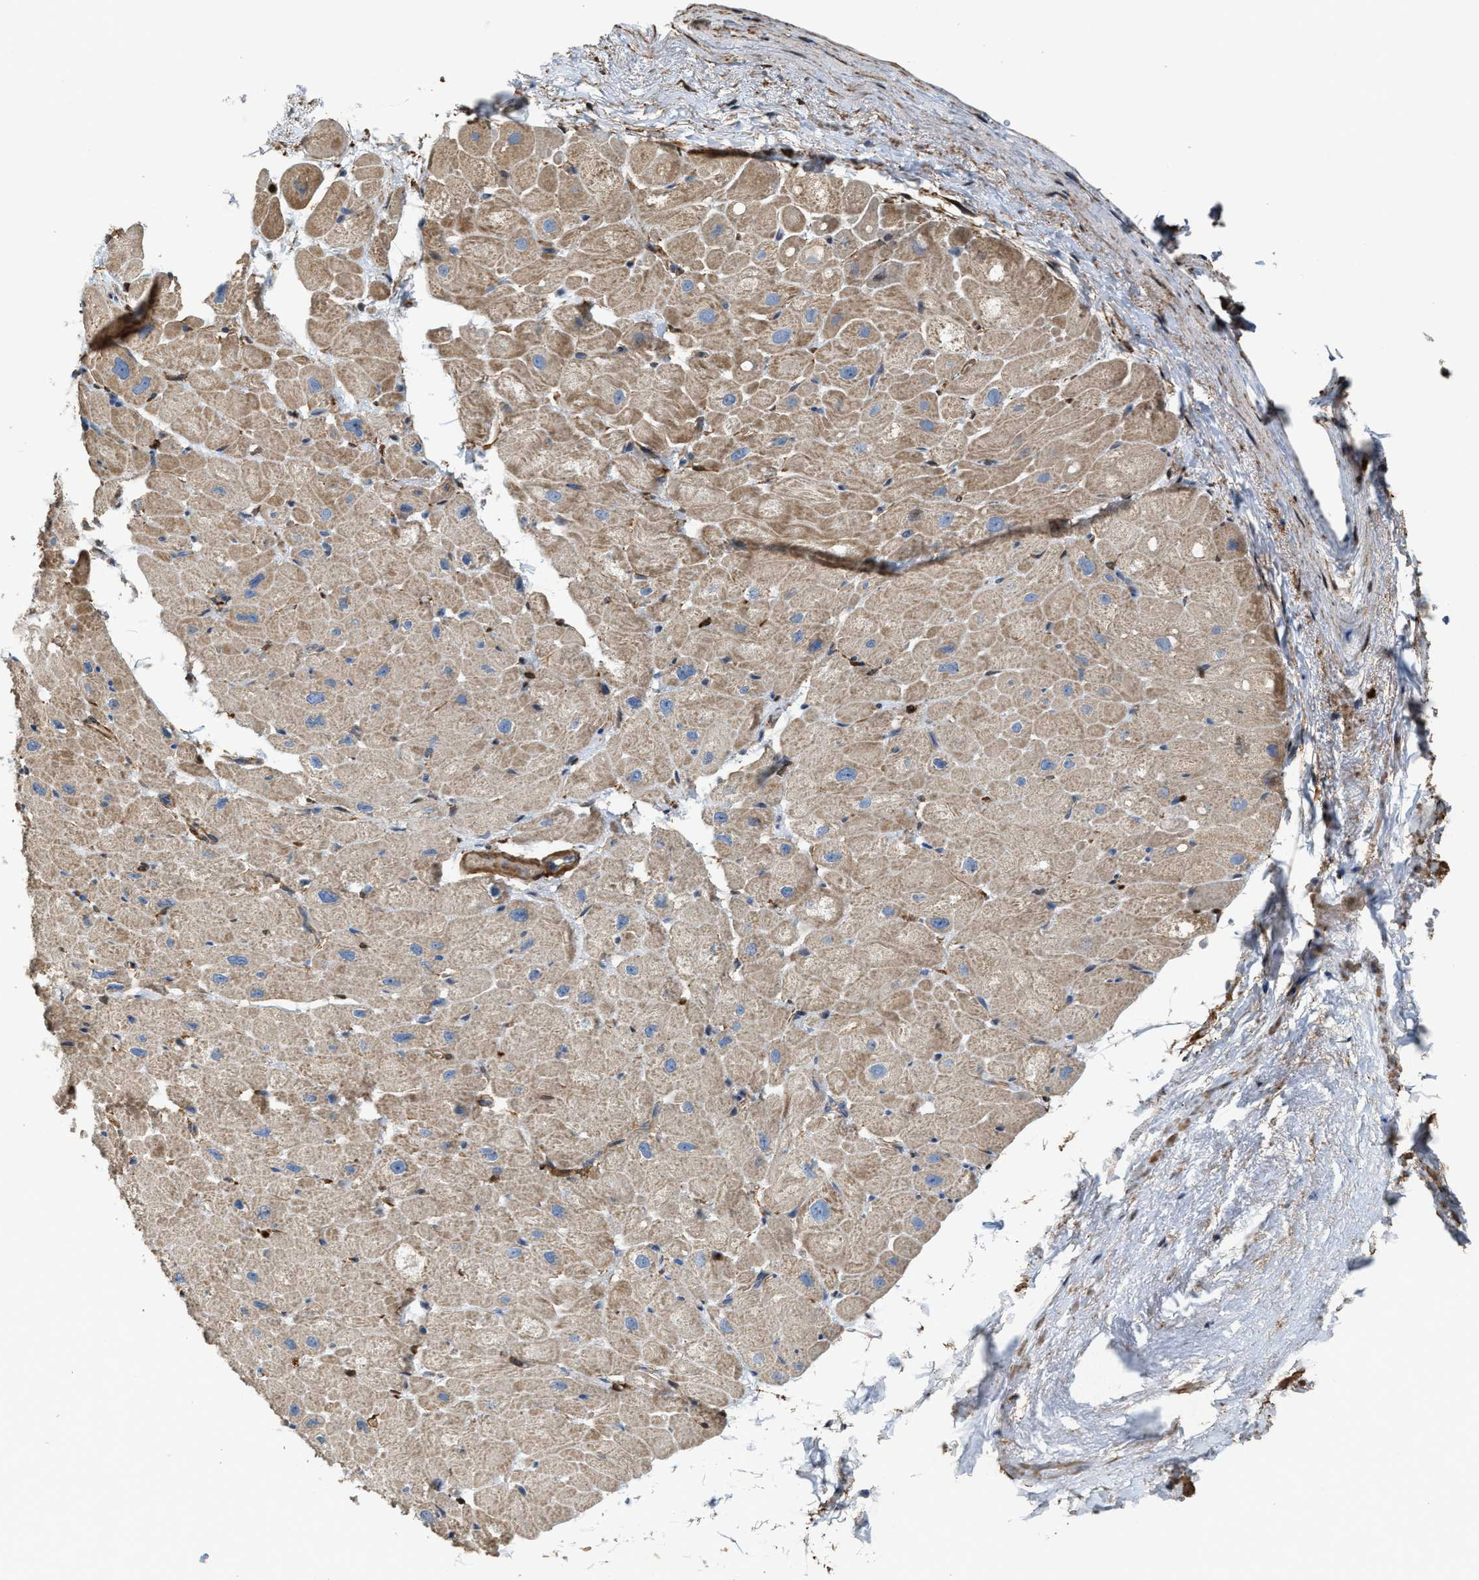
{"staining": {"intensity": "weak", "quantity": ">75%", "location": "cytoplasmic/membranous"}, "tissue": "heart muscle", "cell_type": "Cardiomyocytes", "image_type": "normal", "snomed": [{"axis": "morphology", "description": "Normal tissue, NOS"}, {"axis": "topography", "description": "Heart"}], "caption": "This photomicrograph exhibits immunohistochemistry staining of benign human heart muscle, with low weak cytoplasmic/membranous staining in about >75% of cardiomyocytes.", "gene": "SERPINB5", "patient": {"sex": "male", "age": 49}}